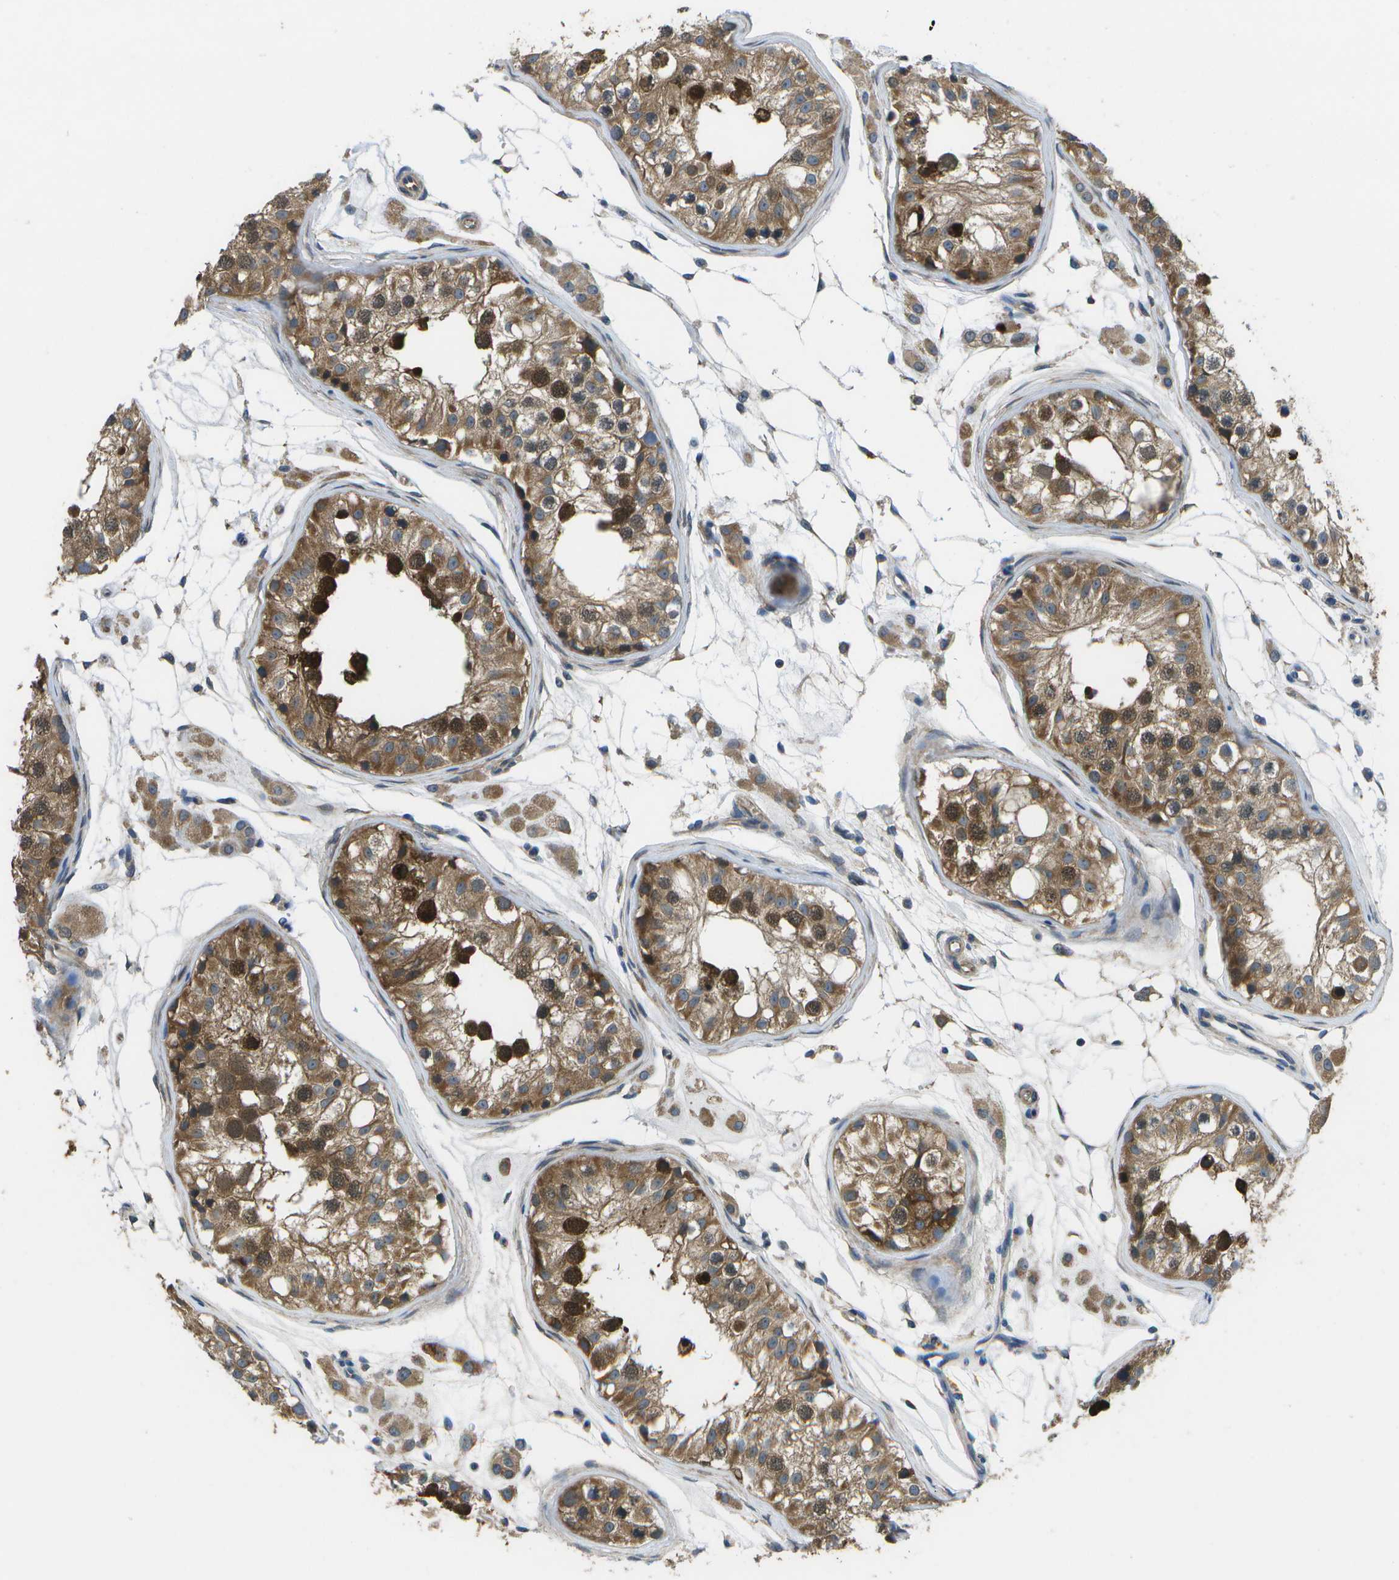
{"staining": {"intensity": "strong", "quantity": ">75%", "location": "cytoplasmic/membranous"}, "tissue": "testis", "cell_type": "Cells in seminiferous ducts", "image_type": "normal", "snomed": [{"axis": "morphology", "description": "Normal tissue, NOS"}, {"axis": "morphology", "description": "Adenocarcinoma, metastatic, NOS"}, {"axis": "topography", "description": "Testis"}], "caption": "Testis stained with DAB immunohistochemistry reveals high levels of strong cytoplasmic/membranous positivity in approximately >75% of cells in seminiferous ducts. Nuclei are stained in blue.", "gene": "P3H1", "patient": {"sex": "male", "age": 26}}